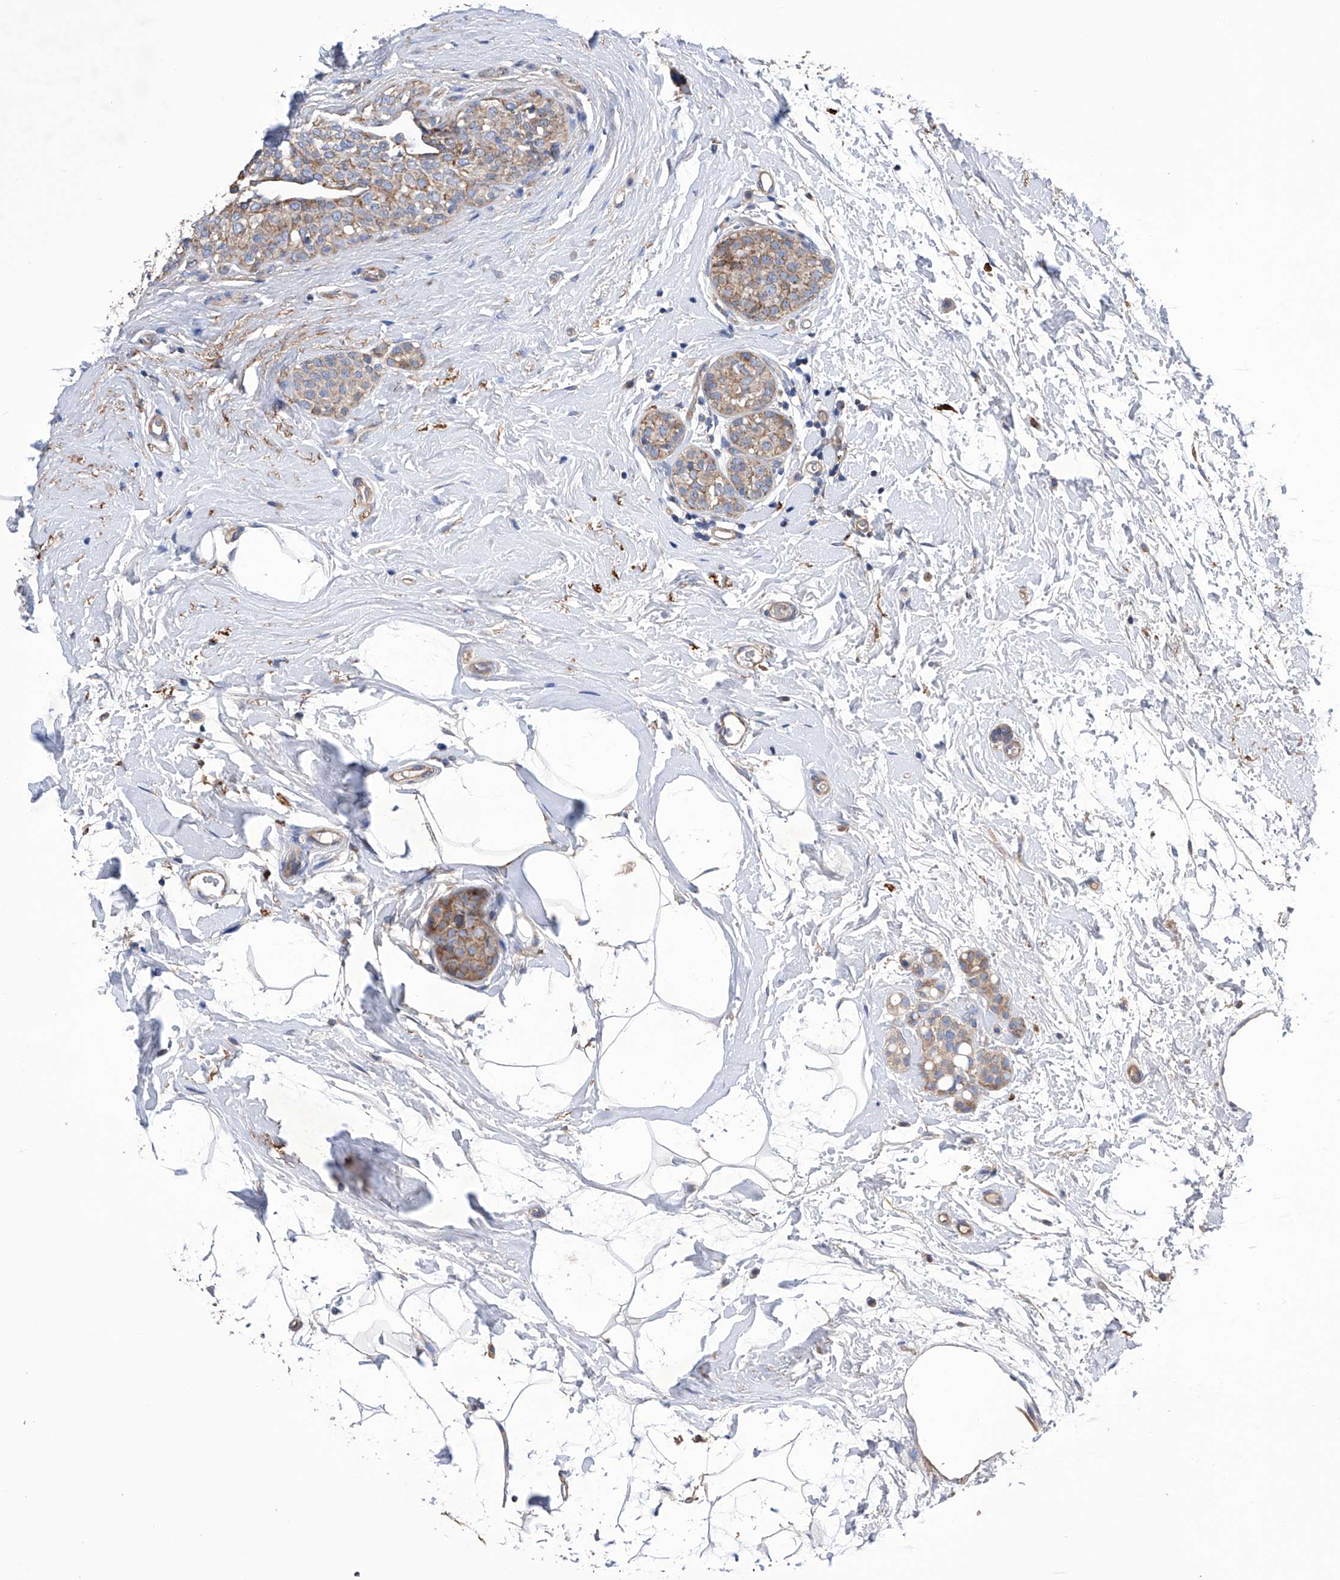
{"staining": {"intensity": "weak", "quantity": ">75%", "location": "cytoplasmic/membranous"}, "tissue": "breast cancer", "cell_type": "Tumor cells", "image_type": "cancer", "snomed": [{"axis": "morphology", "description": "Lobular carcinoma, in situ"}, {"axis": "morphology", "description": "Lobular carcinoma"}, {"axis": "topography", "description": "Breast"}], "caption": "A brown stain shows weak cytoplasmic/membranous positivity of a protein in breast cancer (lobular carcinoma) tumor cells.", "gene": "EFCAB2", "patient": {"sex": "female", "age": 41}}